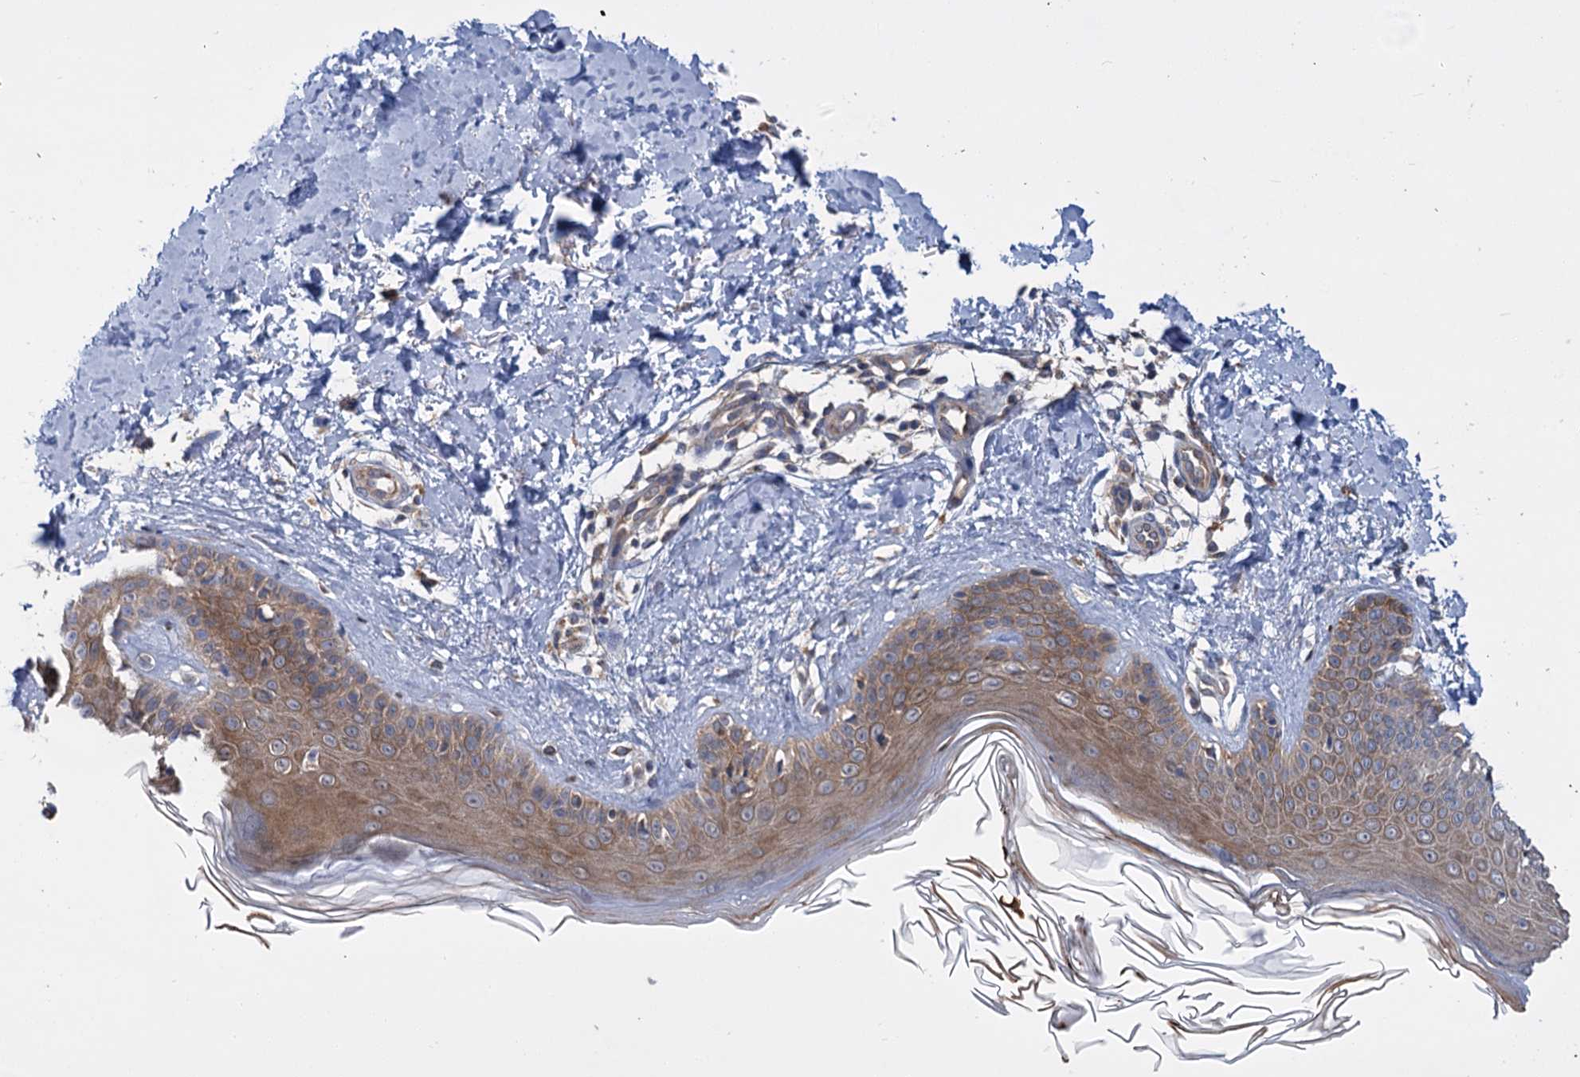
{"staining": {"intensity": "weak", "quantity": "25%-75%", "location": "cytoplasmic/membranous"}, "tissue": "skin", "cell_type": "Fibroblasts", "image_type": "normal", "snomed": [{"axis": "morphology", "description": "Normal tissue, NOS"}, {"axis": "topography", "description": "Skin"}], "caption": "Skin stained with immunohistochemistry (IHC) shows weak cytoplasmic/membranous positivity in about 25%-75% of fibroblasts. The staining was performed using DAB to visualize the protein expression in brown, while the nuclei were stained in blue with hematoxylin (Magnification: 20x).", "gene": "DYNC2H1", "patient": {"sex": "male", "age": 52}}